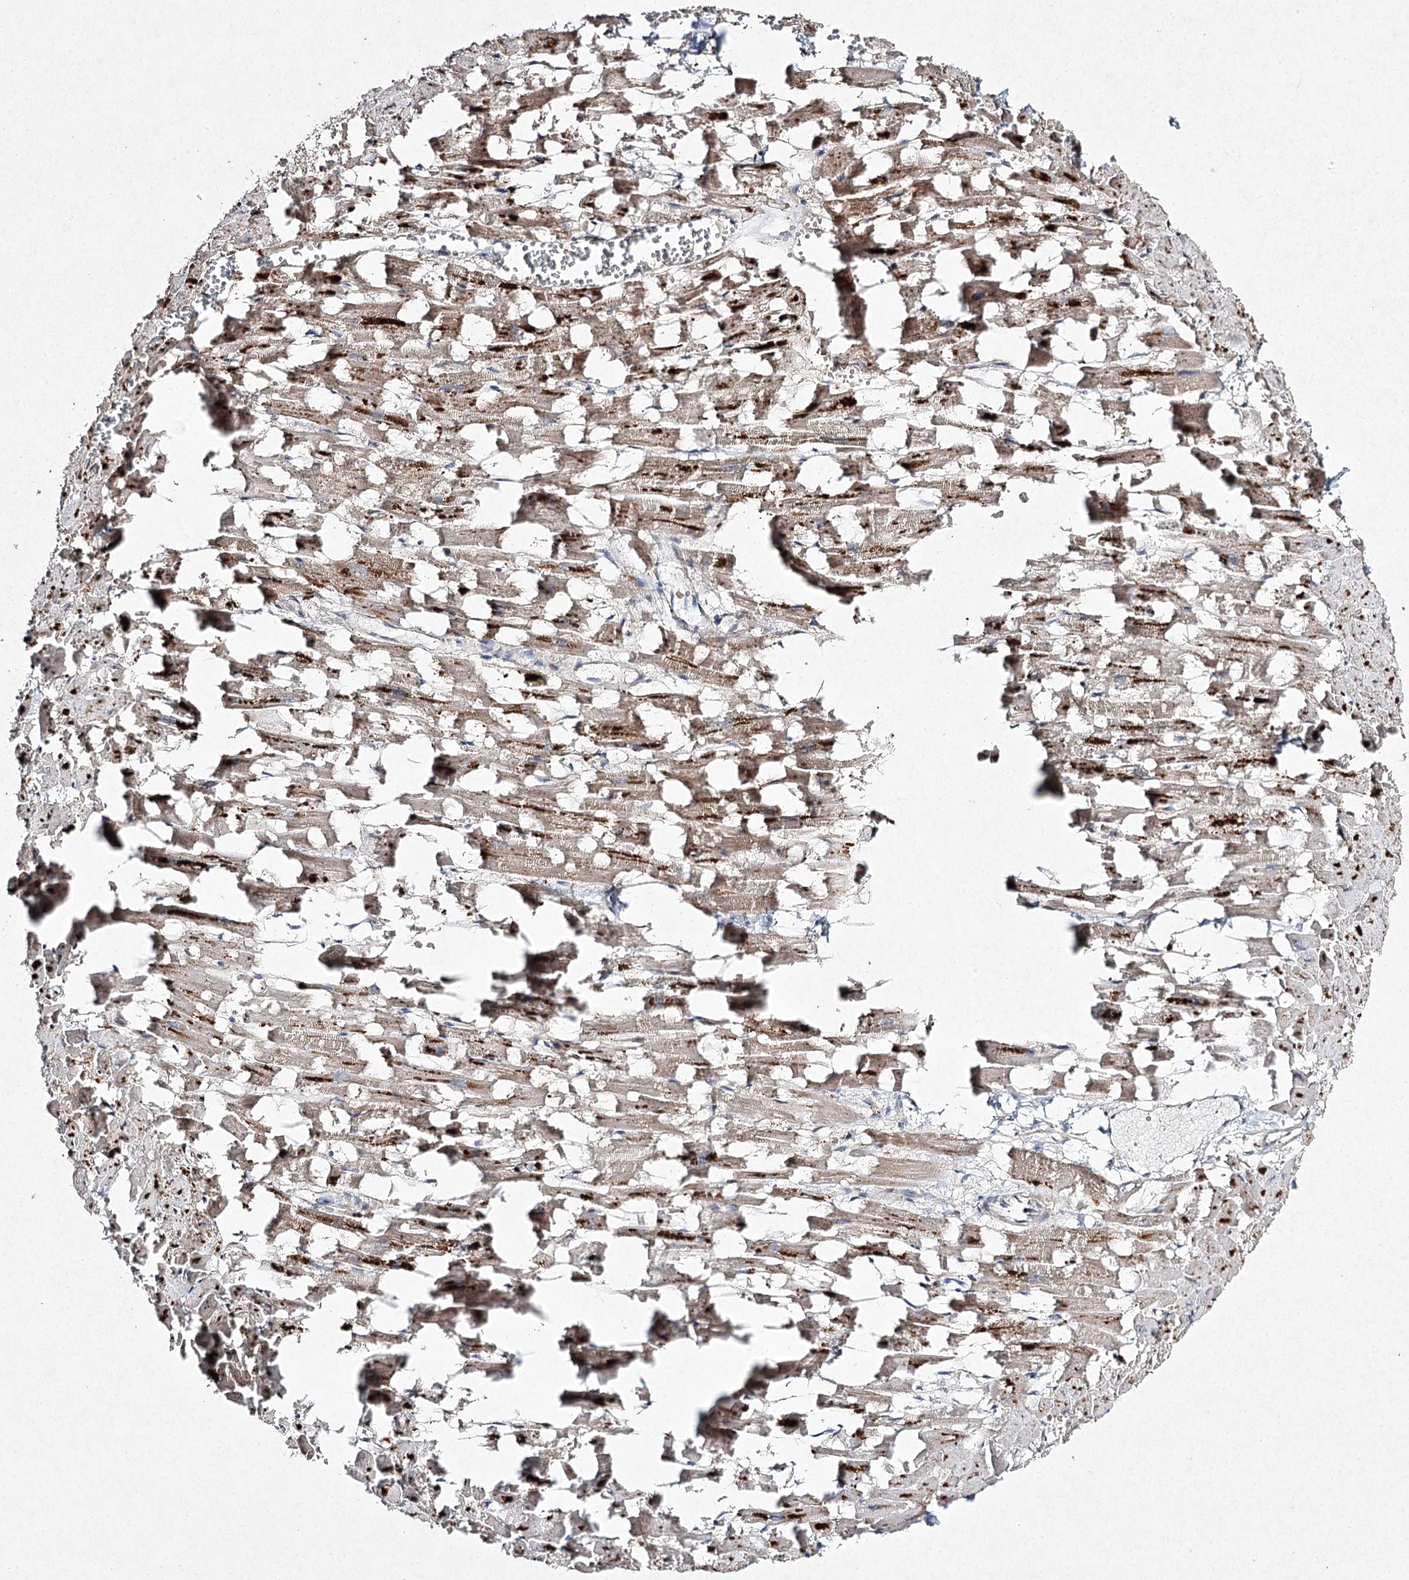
{"staining": {"intensity": "moderate", "quantity": ">75%", "location": "cytoplasmic/membranous"}, "tissue": "heart muscle", "cell_type": "Cardiomyocytes", "image_type": "normal", "snomed": [{"axis": "morphology", "description": "Normal tissue, NOS"}, {"axis": "topography", "description": "Heart"}], "caption": "A medium amount of moderate cytoplasmic/membranous positivity is seen in approximately >75% of cardiomyocytes in normal heart muscle. The protein is stained brown, and the nuclei are stained in blue (DAB IHC with brightfield microscopy, high magnification).", "gene": "FANCL", "patient": {"sex": "female", "age": 64}}